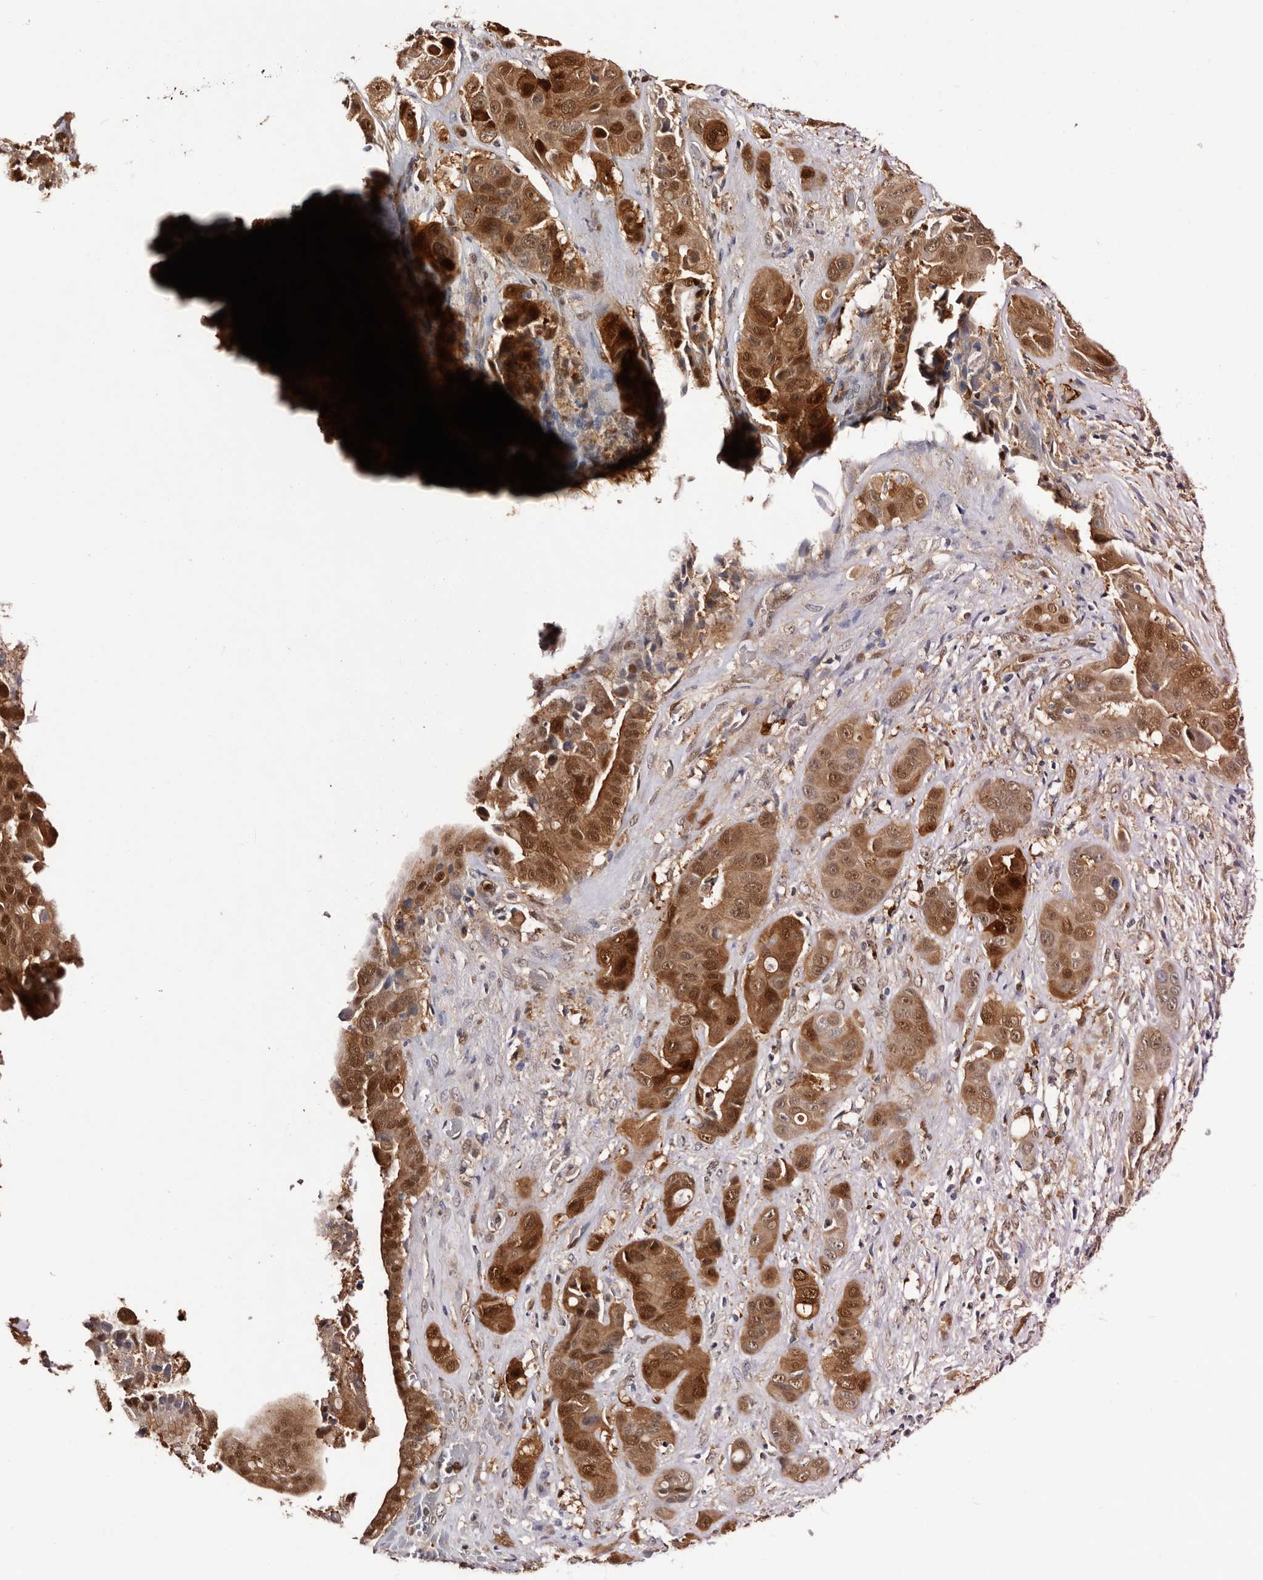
{"staining": {"intensity": "moderate", "quantity": ">75%", "location": "cytoplasmic/membranous,nuclear"}, "tissue": "liver cancer", "cell_type": "Tumor cells", "image_type": "cancer", "snomed": [{"axis": "morphology", "description": "Cholangiocarcinoma"}, {"axis": "topography", "description": "Liver"}], "caption": "Protein expression analysis of cholangiocarcinoma (liver) reveals moderate cytoplasmic/membranous and nuclear staining in about >75% of tumor cells.", "gene": "TP53I3", "patient": {"sex": "female", "age": 52}}